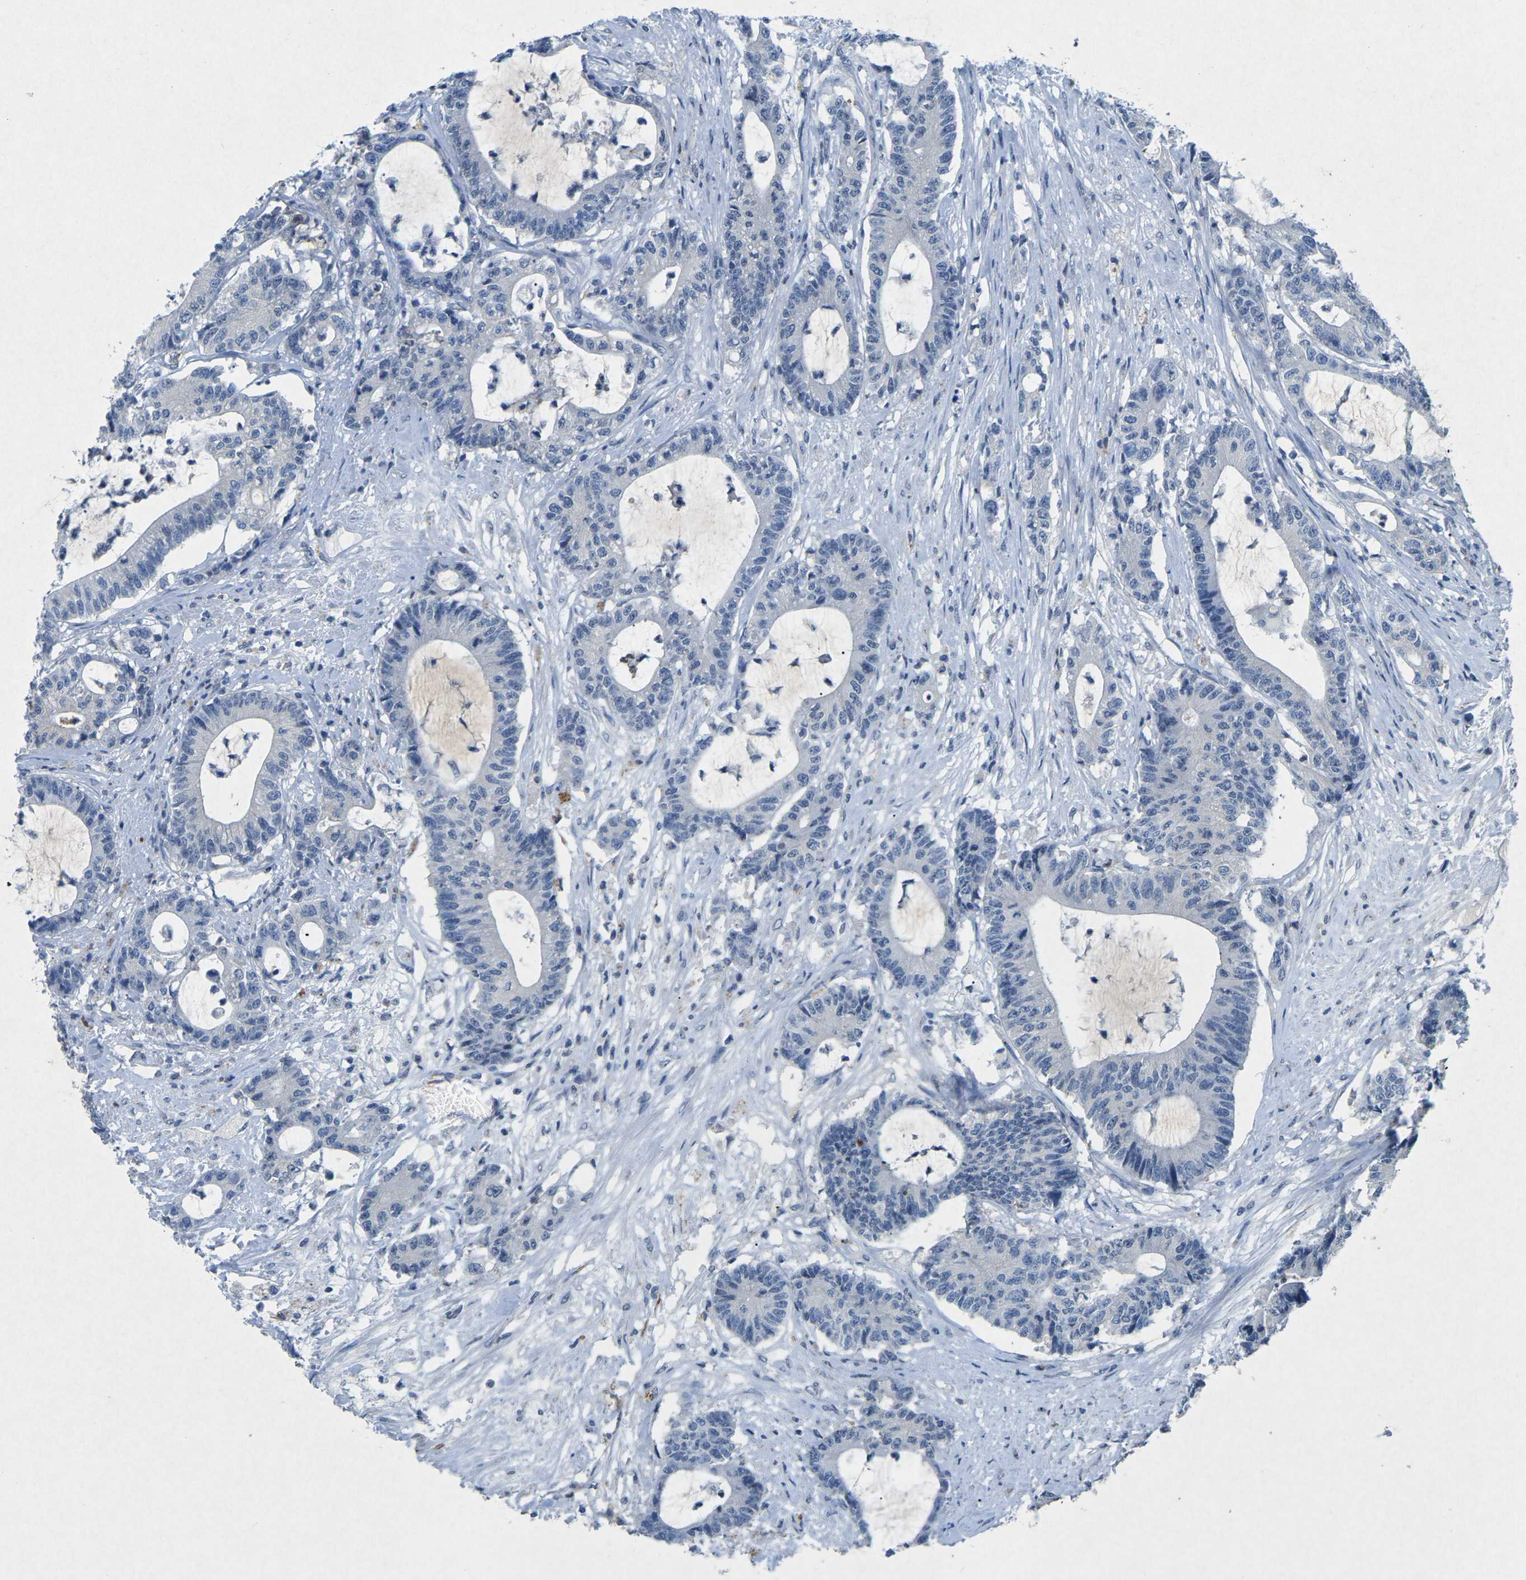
{"staining": {"intensity": "negative", "quantity": "none", "location": "none"}, "tissue": "colorectal cancer", "cell_type": "Tumor cells", "image_type": "cancer", "snomed": [{"axis": "morphology", "description": "Adenocarcinoma, NOS"}, {"axis": "topography", "description": "Colon"}], "caption": "Colorectal cancer (adenocarcinoma) was stained to show a protein in brown. There is no significant positivity in tumor cells. (DAB immunohistochemistry with hematoxylin counter stain).", "gene": "PLG", "patient": {"sex": "female", "age": 84}}